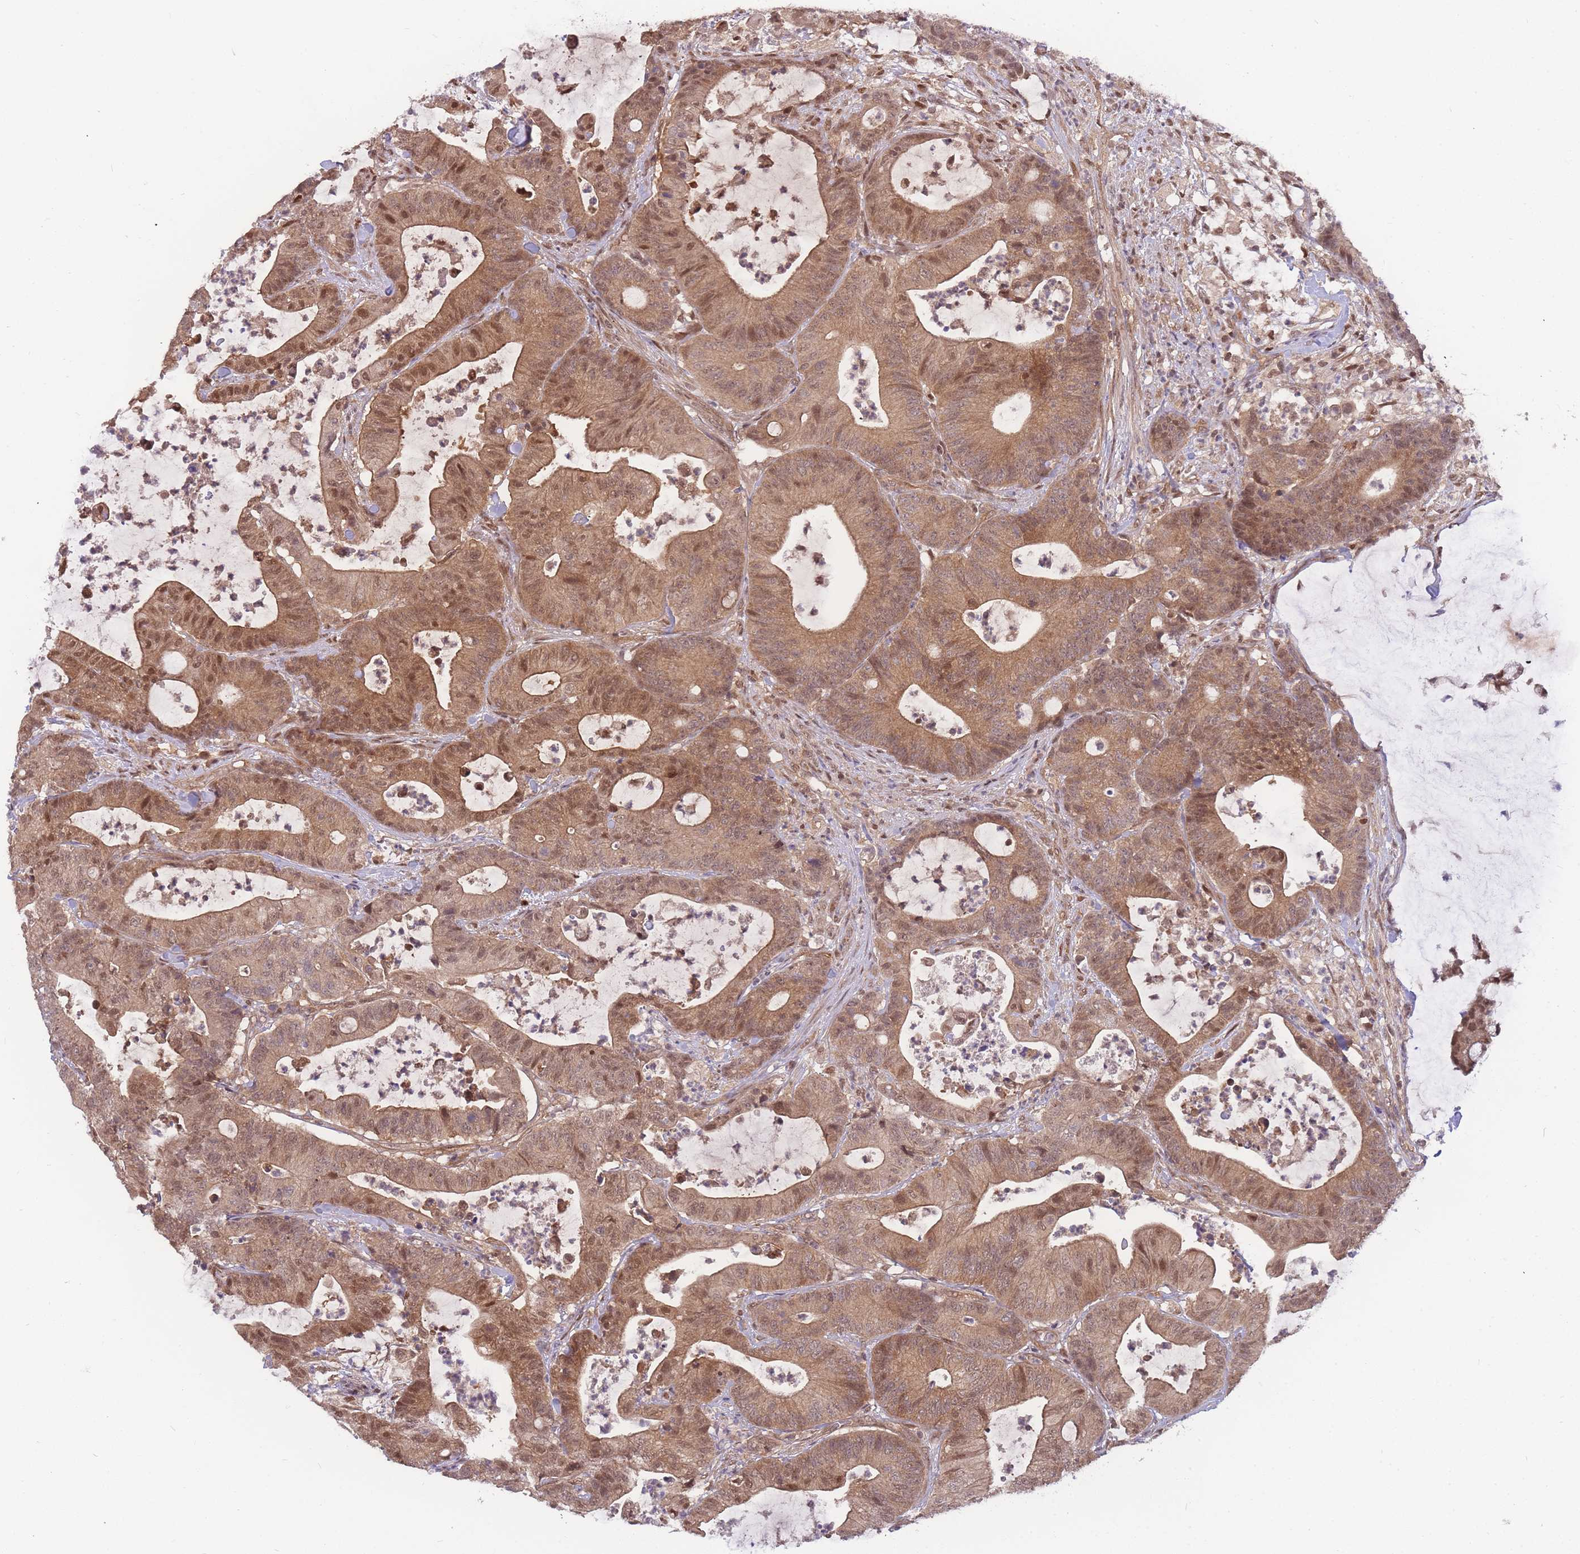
{"staining": {"intensity": "moderate", "quantity": ">75%", "location": "cytoplasmic/membranous,nuclear"}, "tissue": "colorectal cancer", "cell_type": "Tumor cells", "image_type": "cancer", "snomed": [{"axis": "morphology", "description": "Adenocarcinoma, NOS"}, {"axis": "topography", "description": "Colon"}], "caption": "A histopathology image of adenocarcinoma (colorectal) stained for a protein demonstrates moderate cytoplasmic/membranous and nuclear brown staining in tumor cells.", "gene": "KIAA1191", "patient": {"sex": "female", "age": 84}}